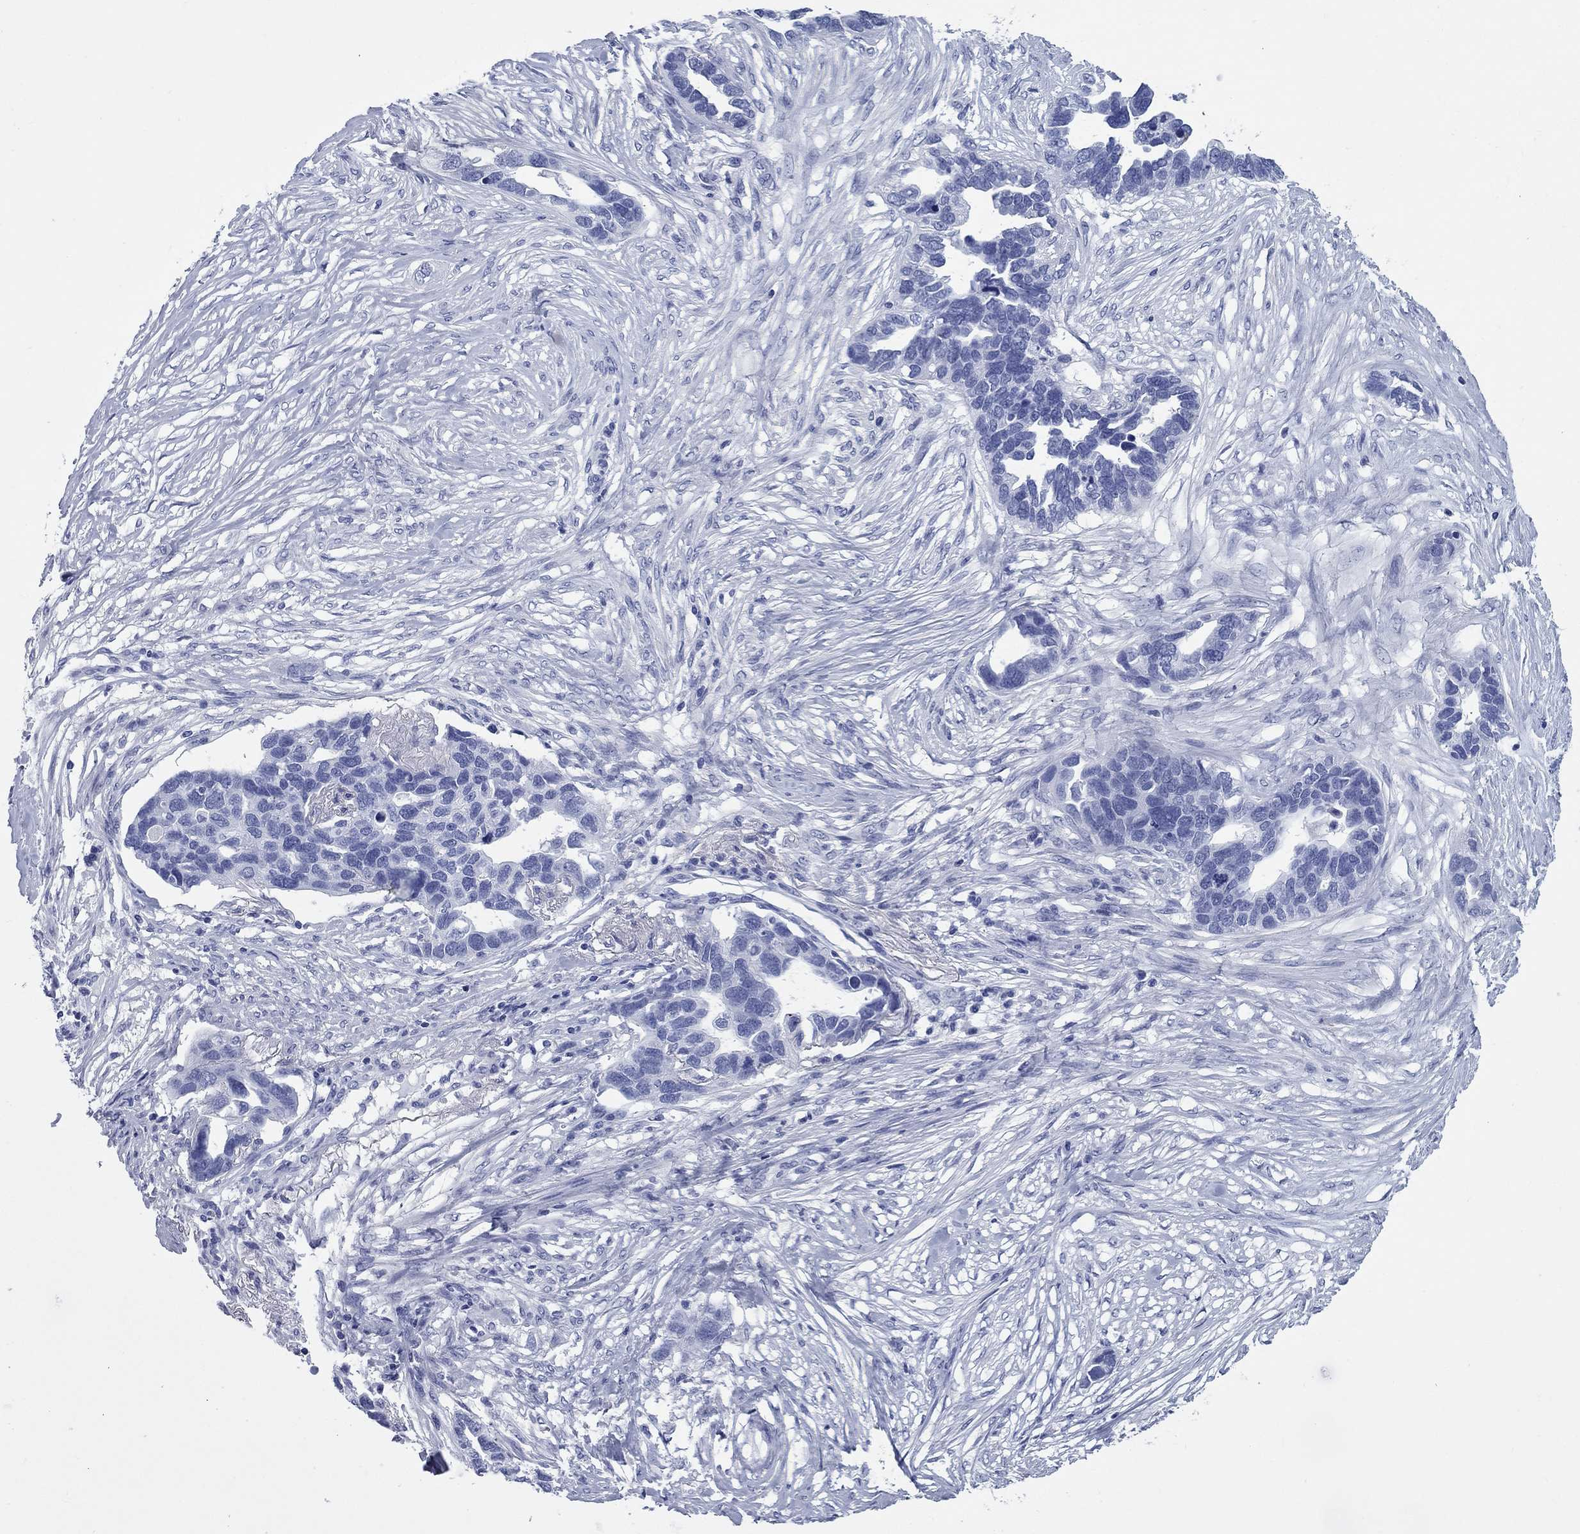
{"staining": {"intensity": "negative", "quantity": "none", "location": "none"}, "tissue": "ovarian cancer", "cell_type": "Tumor cells", "image_type": "cancer", "snomed": [{"axis": "morphology", "description": "Cystadenocarcinoma, serous, NOS"}, {"axis": "topography", "description": "Ovary"}], "caption": "DAB (3,3'-diaminobenzidine) immunohistochemical staining of human ovarian cancer displays no significant expression in tumor cells.", "gene": "CCNA1", "patient": {"sex": "female", "age": 54}}